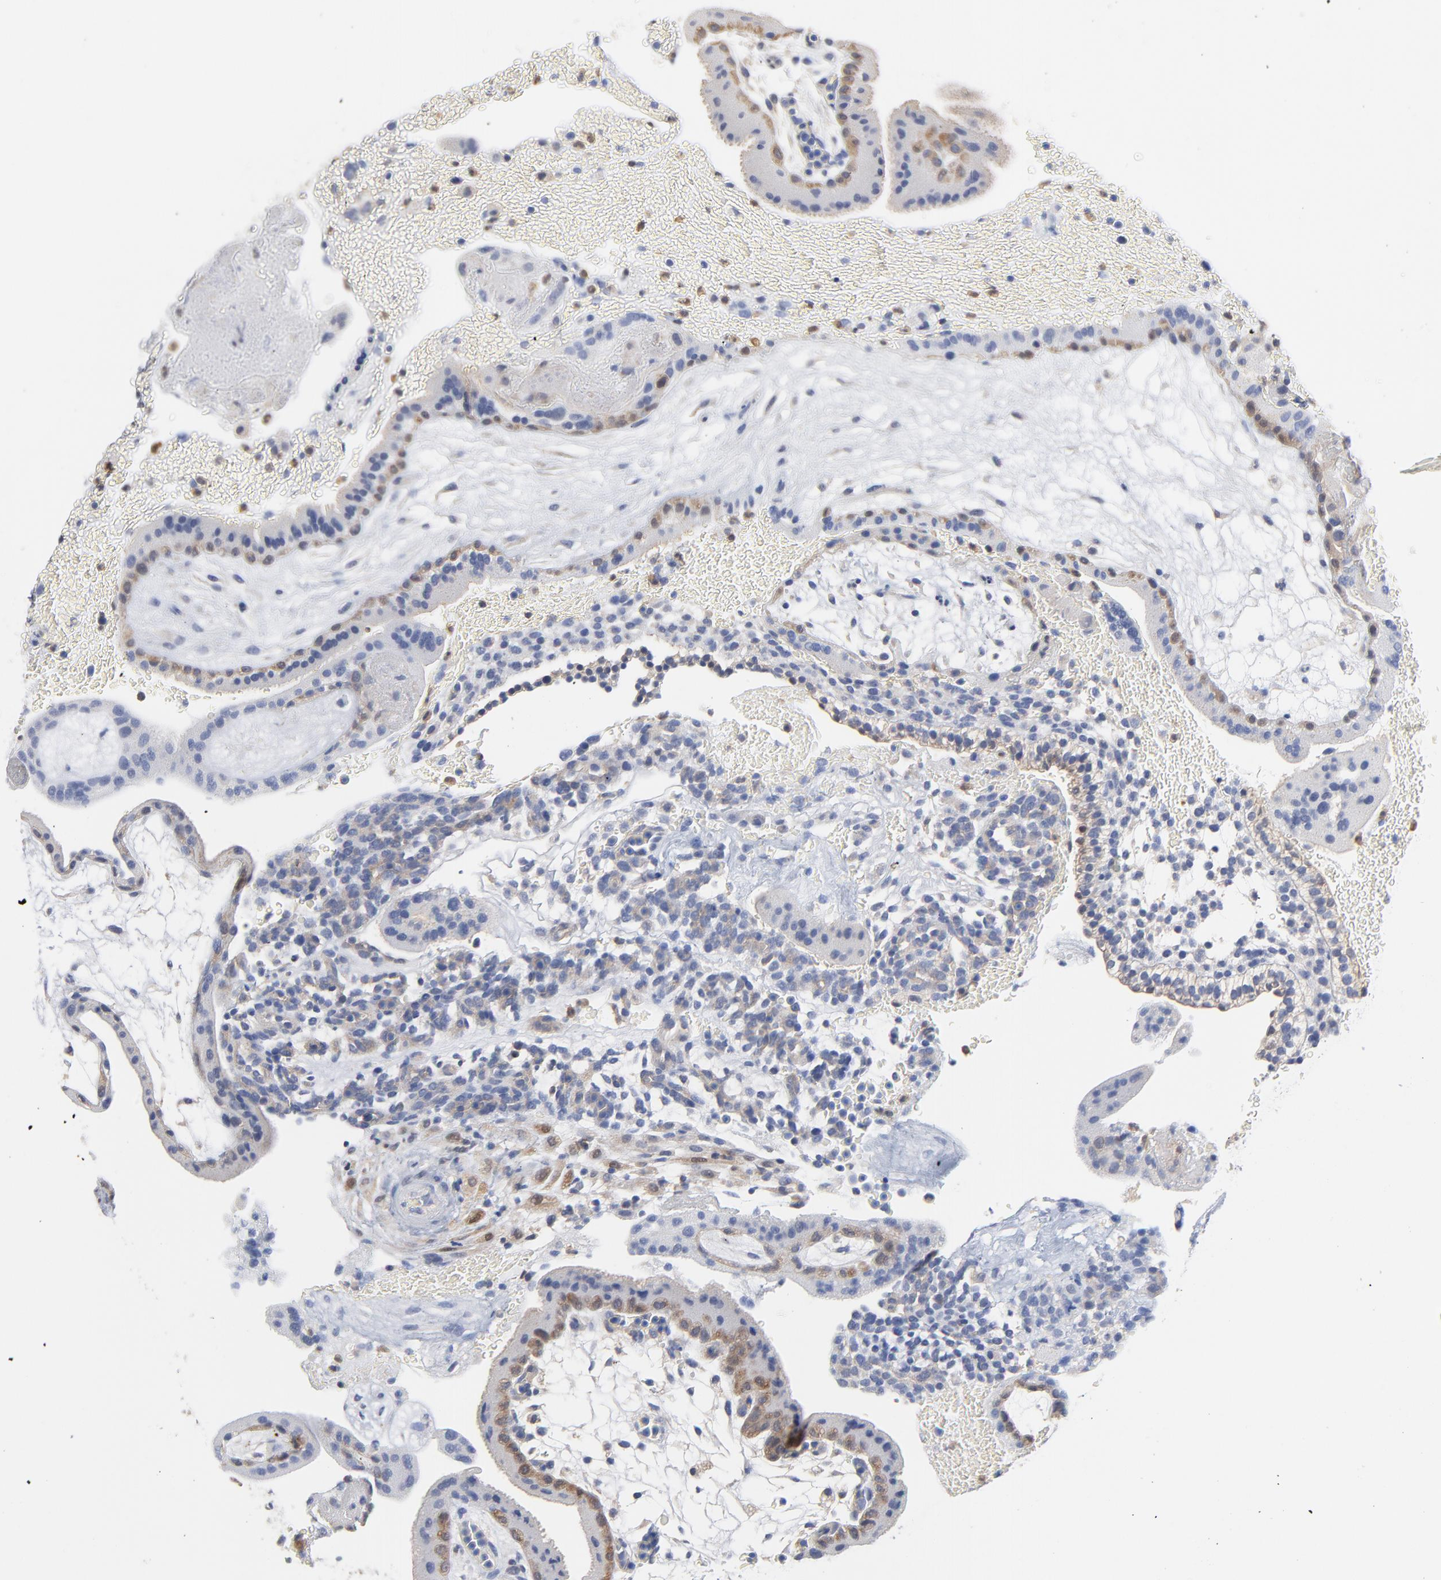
{"staining": {"intensity": "moderate", "quantity": "25%-75%", "location": "cytoplasmic/membranous,nuclear"}, "tissue": "placenta", "cell_type": "Trophoblastic cells", "image_type": "normal", "snomed": [{"axis": "morphology", "description": "Normal tissue, NOS"}, {"axis": "topography", "description": "Placenta"}], "caption": "About 25%-75% of trophoblastic cells in normal placenta exhibit moderate cytoplasmic/membranous,nuclear protein expression as visualized by brown immunohistochemical staining.", "gene": "CAB39L", "patient": {"sex": "female", "age": 19}}